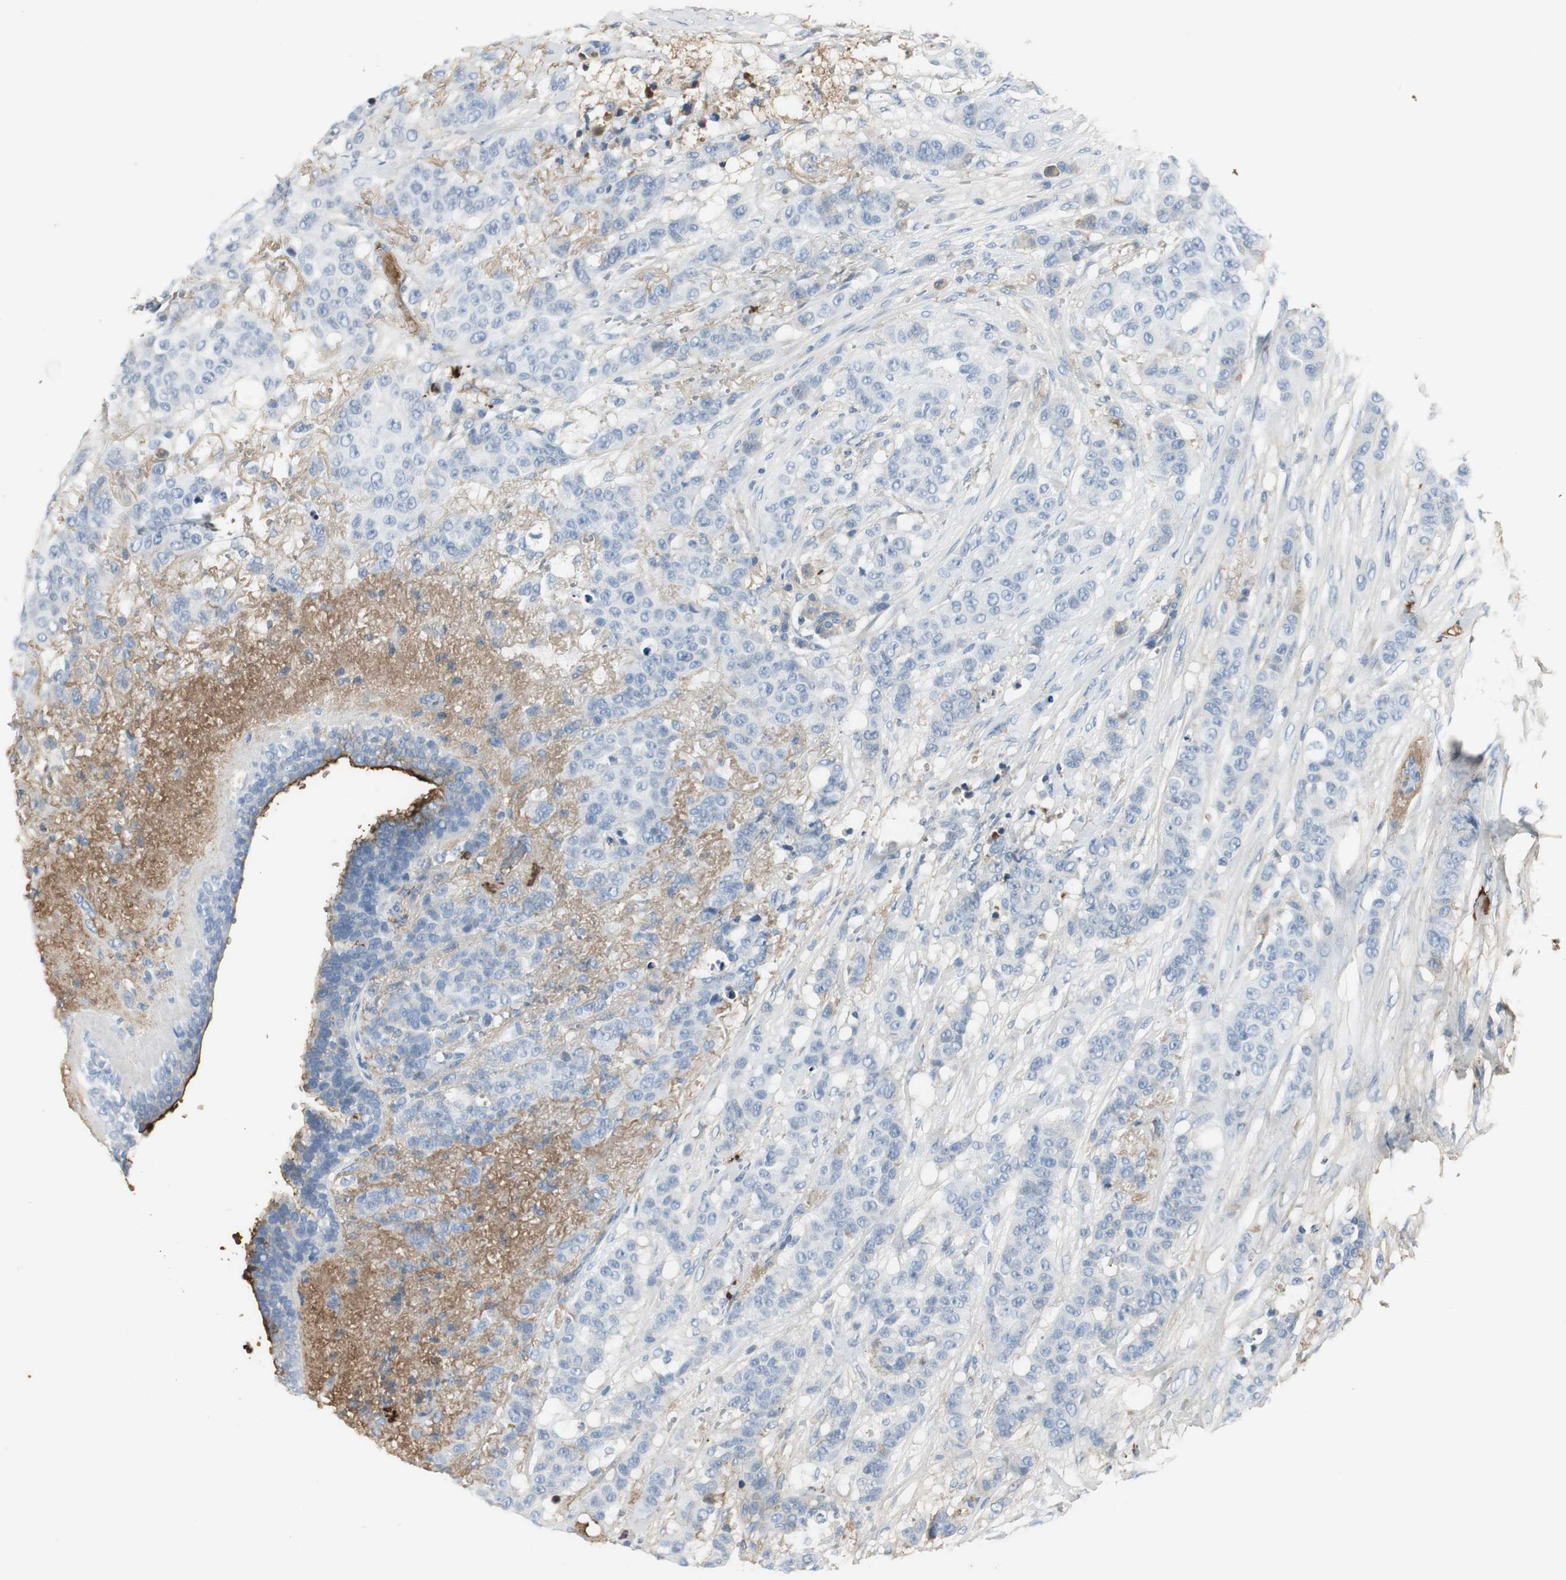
{"staining": {"intensity": "negative", "quantity": "none", "location": "none"}, "tissue": "breast cancer", "cell_type": "Tumor cells", "image_type": "cancer", "snomed": [{"axis": "morphology", "description": "Duct carcinoma"}, {"axis": "topography", "description": "Breast"}], "caption": "Immunohistochemistry (IHC) photomicrograph of neoplastic tissue: intraductal carcinoma (breast) stained with DAB (3,3'-diaminobenzidine) reveals no significant protein staining in tumor cells.", "gene": "IGHA1", "patient": {"sex": "female", "age": 40}}